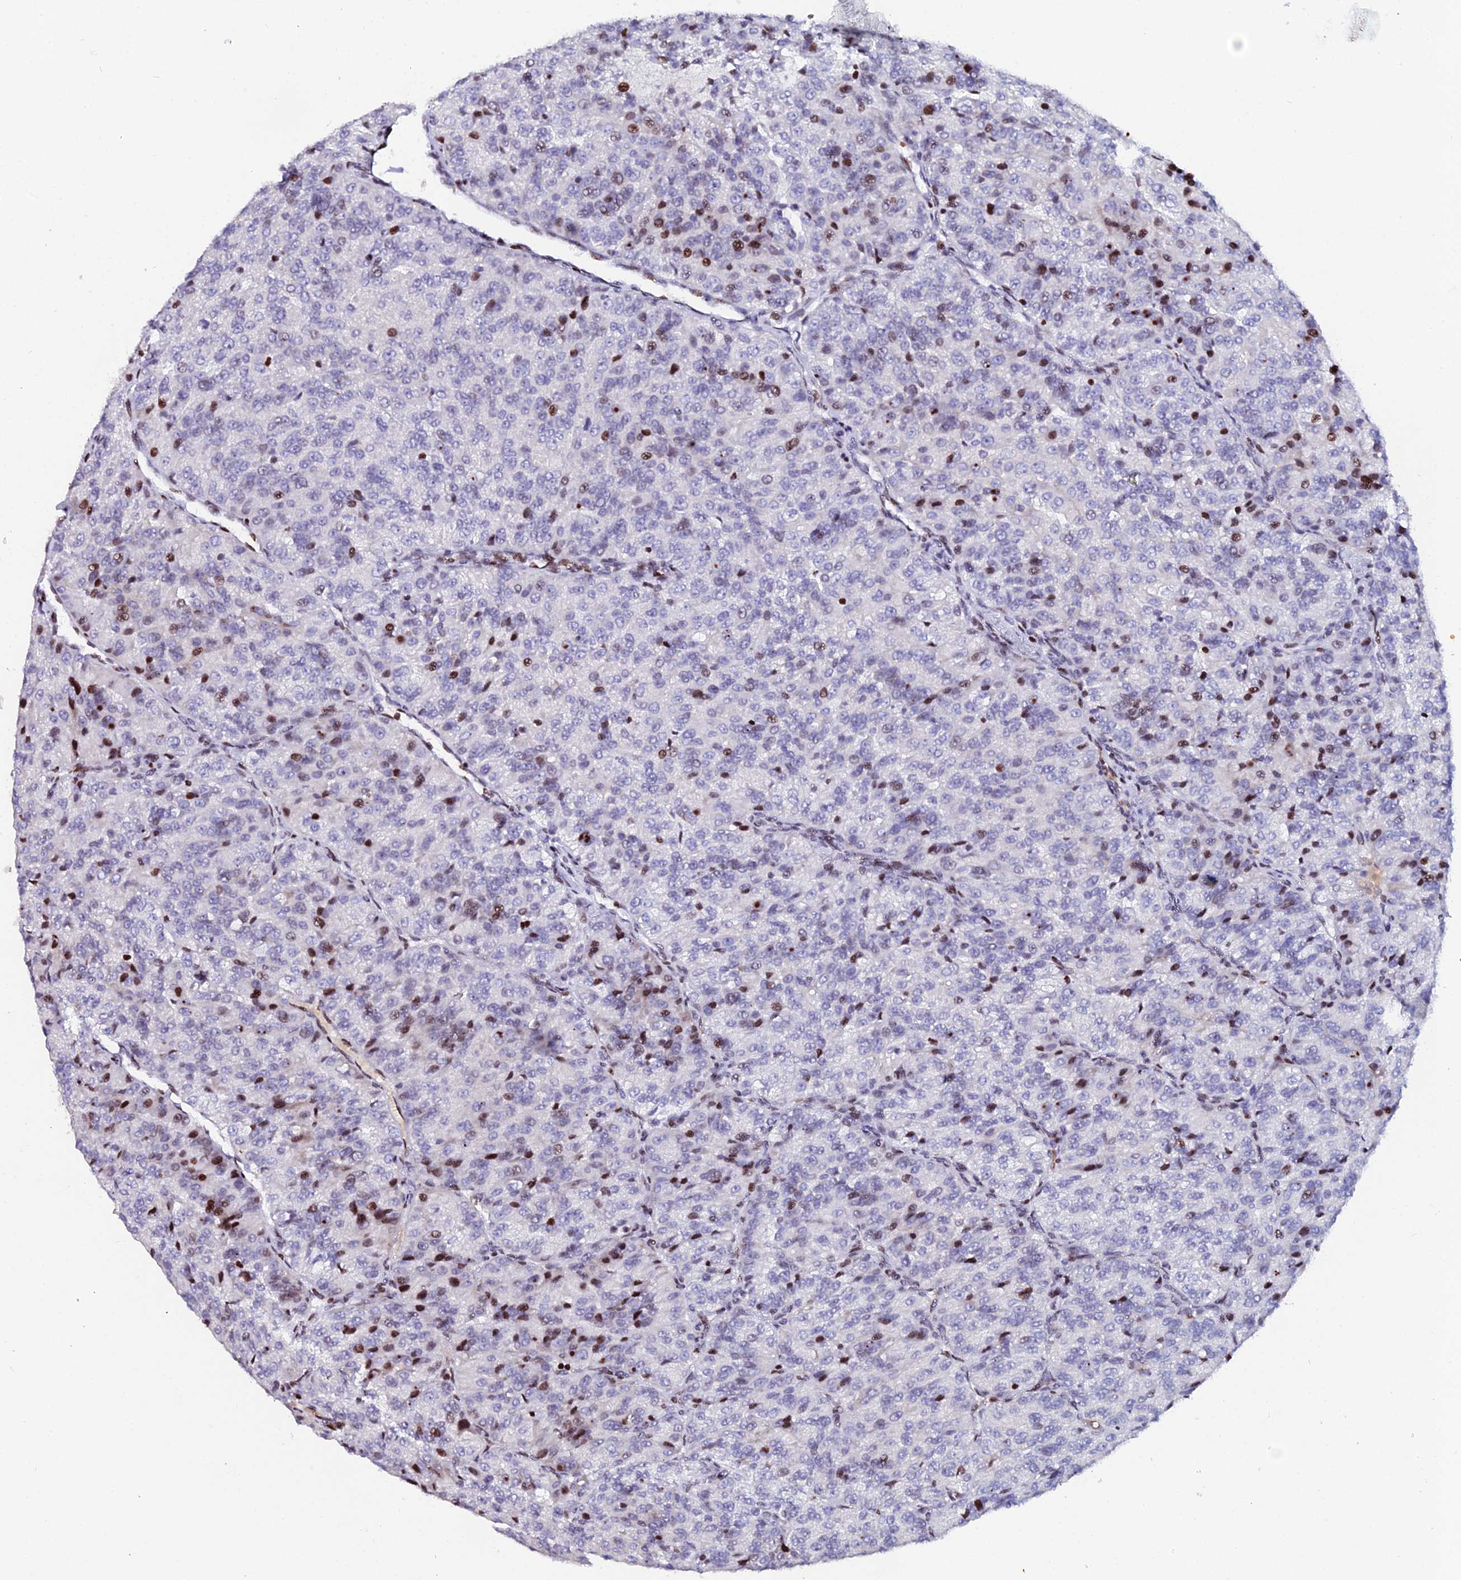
{"staining": {"intensity": "moderate", "quantity": "<25%", "location": "nuclear"}, "tissue": "renal cancer", "cell_type": "Tumor cells", "image_type": "cancer", "snomed": [{"axis": "morphology", "description": "Adenocarcinoma, NOS"}, {"axis": "topography", "description": "Kidney"}], "caption": "There is low levels of moderate nuclear positivity in tumor cells of renal cancer, as demonstrated by immunohistochemical staining (brown color).", "gene": "MYNN", "patient": {"sex": "female", "age": 63}}